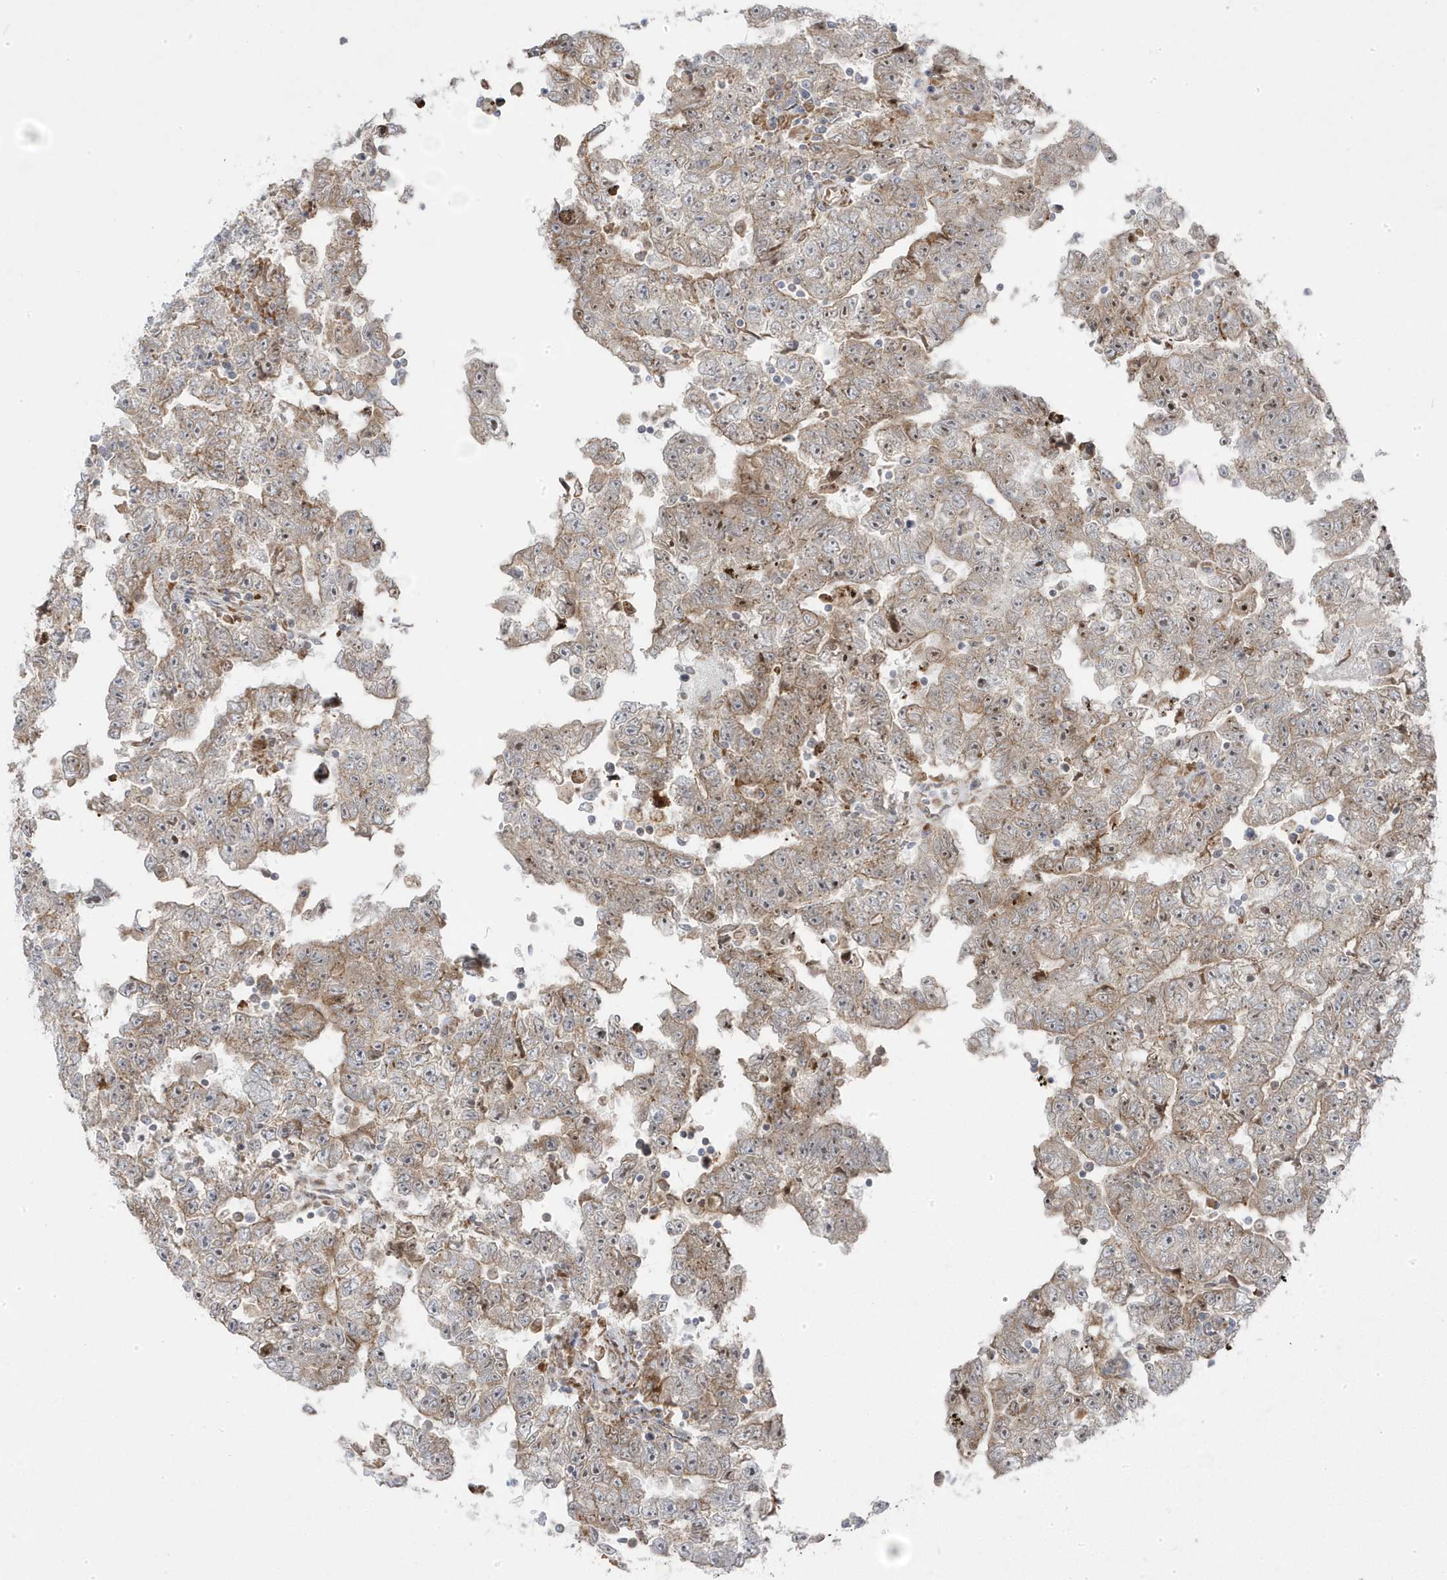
{"staining": {"intensity": "moderate", "quantity": "<25%", "location": "cytoplasmic/membranous"}, "tissue": "testis cancer", "cell_type": "Tumor cells", "image_type": "cancer", "snomed": [{"axis": "morphology", "description": "Carcinoma, Embryonal, NOS"}, {"axis": "topography", "description": "Testis"}], "caption": "The image demonstrates staining of testis cancer, revealing moderate cytoplasmic/membranous protein expression (brown color) within tumor cells.", "gene": "ZNF654", "patient": {"sex": "male", "age": 25}}